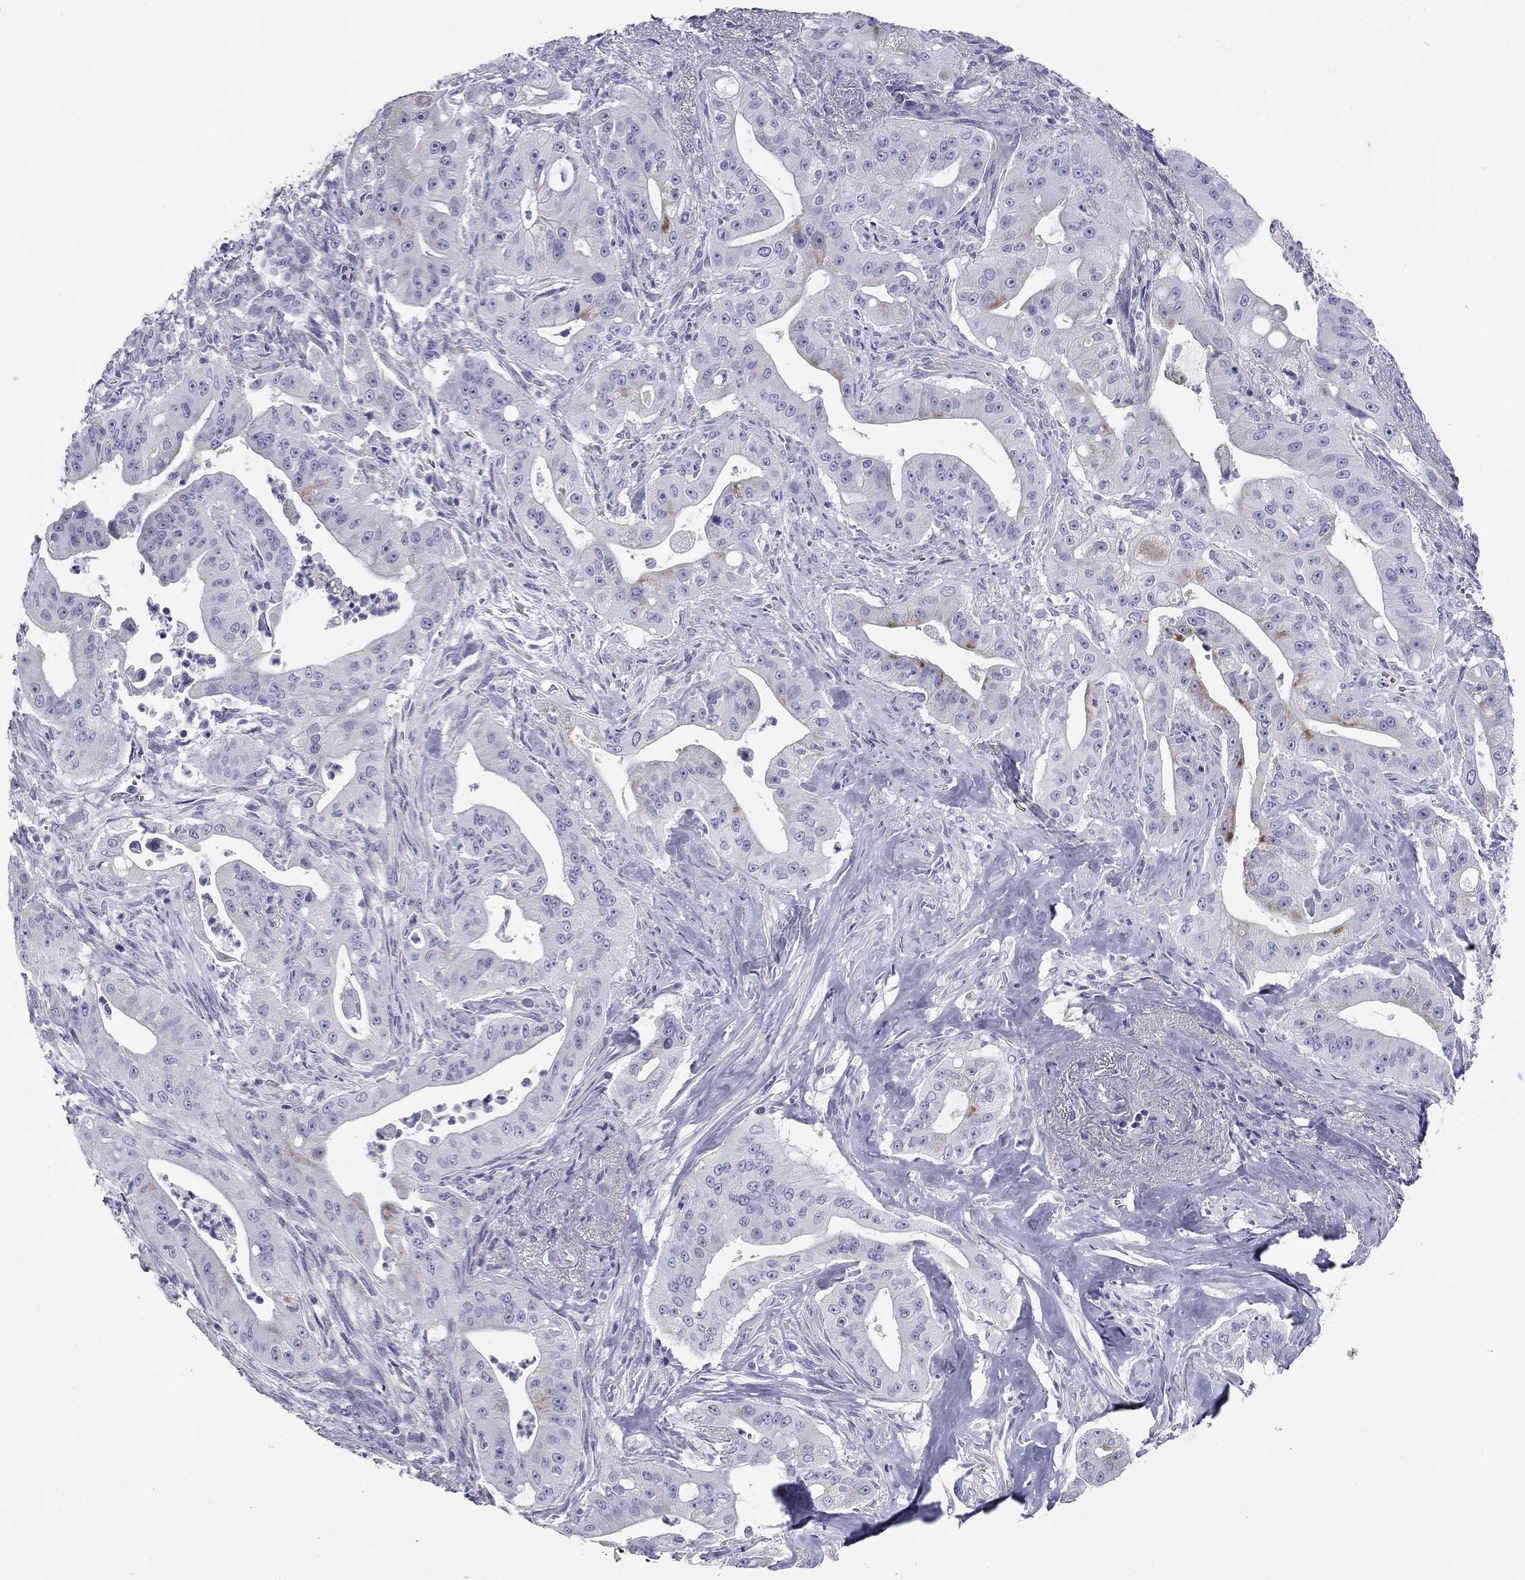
{"staining": {"intensity": "negative", "quantity": "none", "location": "none"}, "tissue": "pancreatic cancer", "cell_type": "Tumor cells", "image_type": "cancer", "snomed": [{"axis": "morphology", "description": "Normal tissue, NOS"}, {"axis": "morphology", "description": "Inflammation, NOS"}, {"axis": "morphology", "description": "Adenocarcinoma, NOS"}, {"axis": "topography", "description": "Pancreas"}], "caption": "Tumor cells are negative for protein expression in human pancreatic cancer (adenocarcinoma). (DAB (3,3'-diaminobenzidine) immunohistochemistry, high magnification).", "gene": "ZP2", "patient": {"sex": "male", "age": 57}}